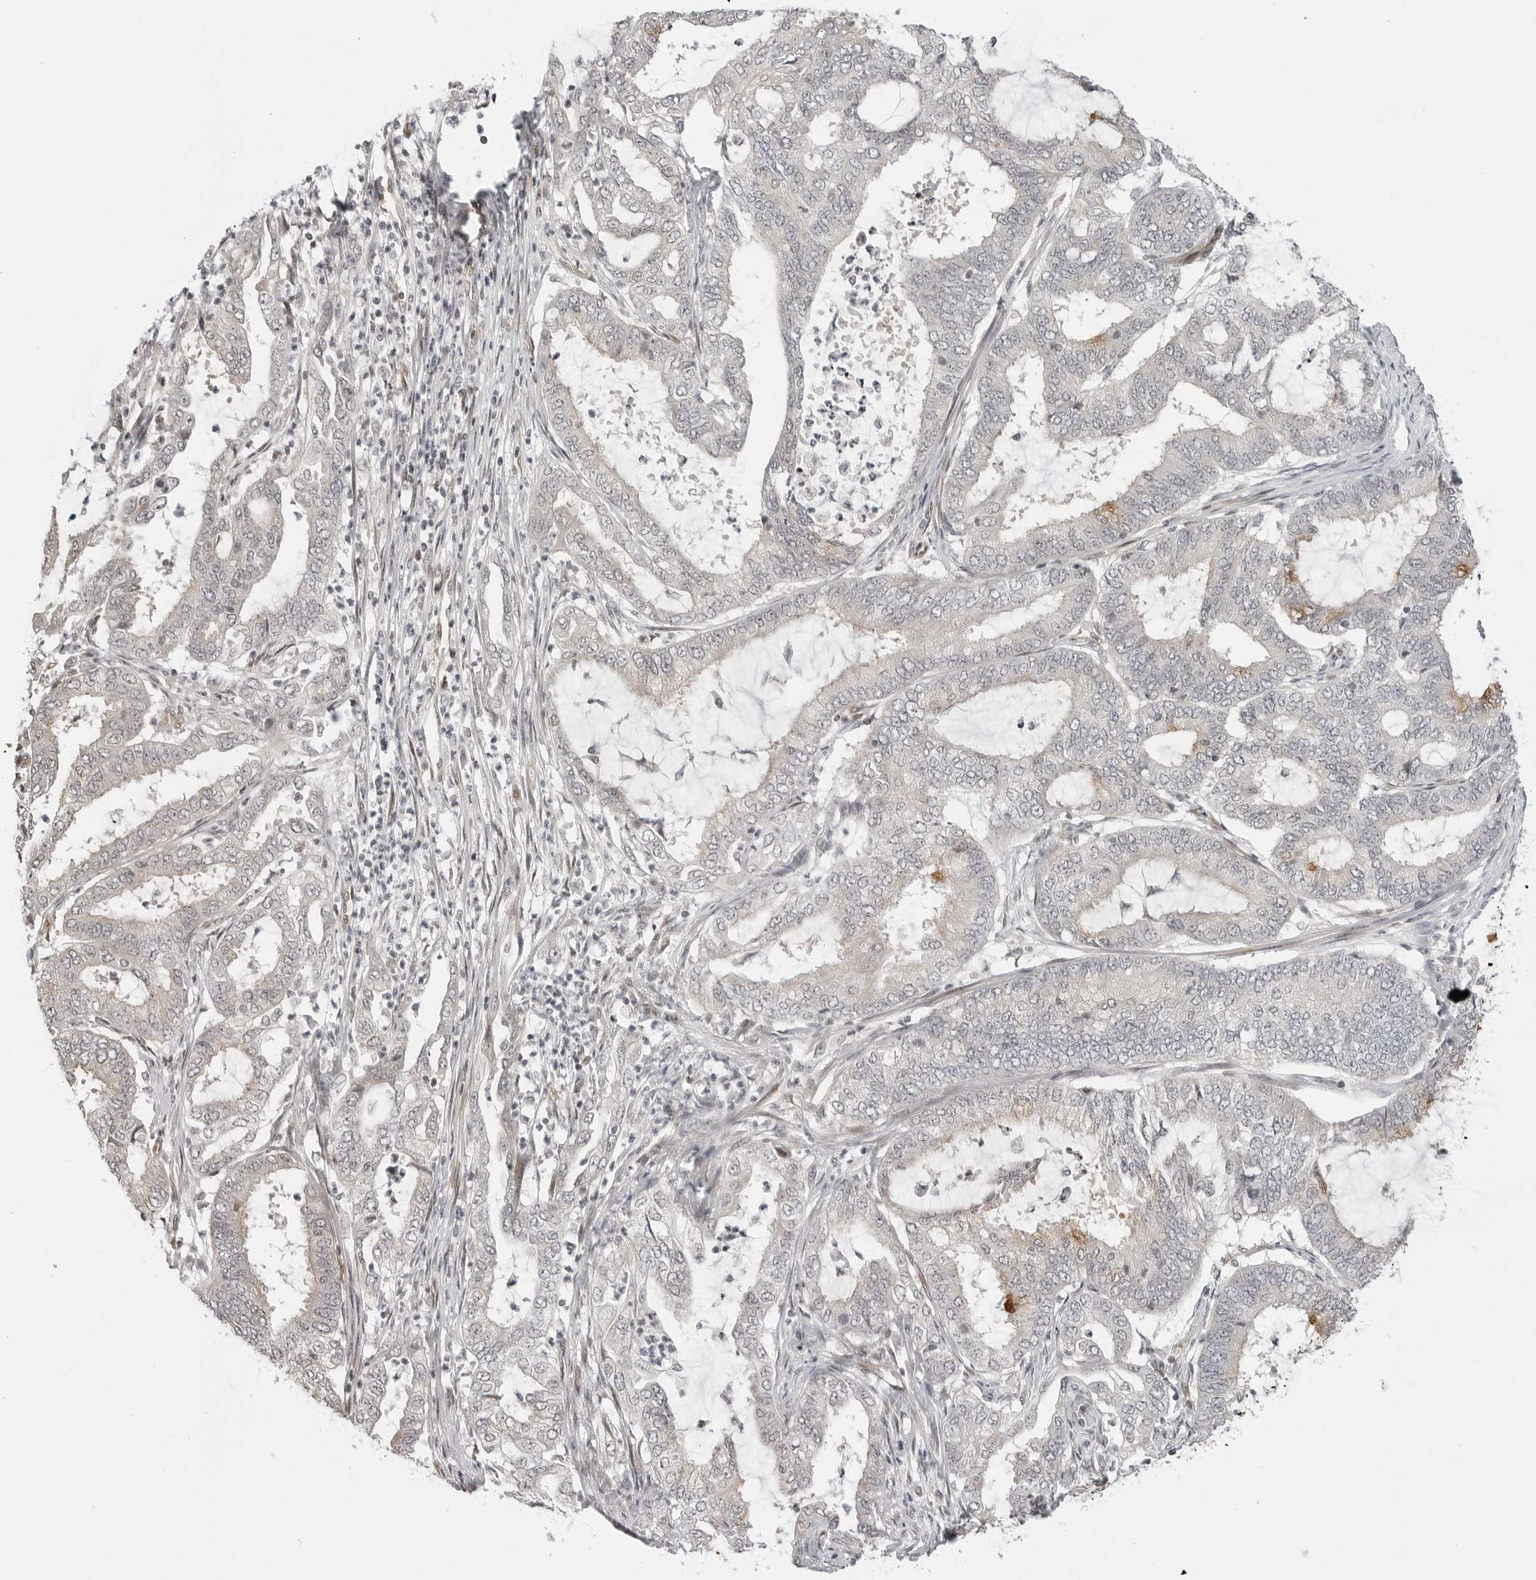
{"staining": {"intensity": "negative", "quantity": "none", "location": "none"}, "tissue": "endometrial cancer", "cell_type": "Tumor cells", "image_type": "cancer", "snomed": [{"axis": "morphology", "description": "Adenocarcinoma, NOS"}, {"axis": "topography", "description": "Endometrium"}], "caption": "IHC micrograph of human adenocarcinoma (endometrial) stained for a protein (brown), which shows no expression in tumor cells.", "gene": "C8orf33", "patient": {"sex": "female", "age": 51}}